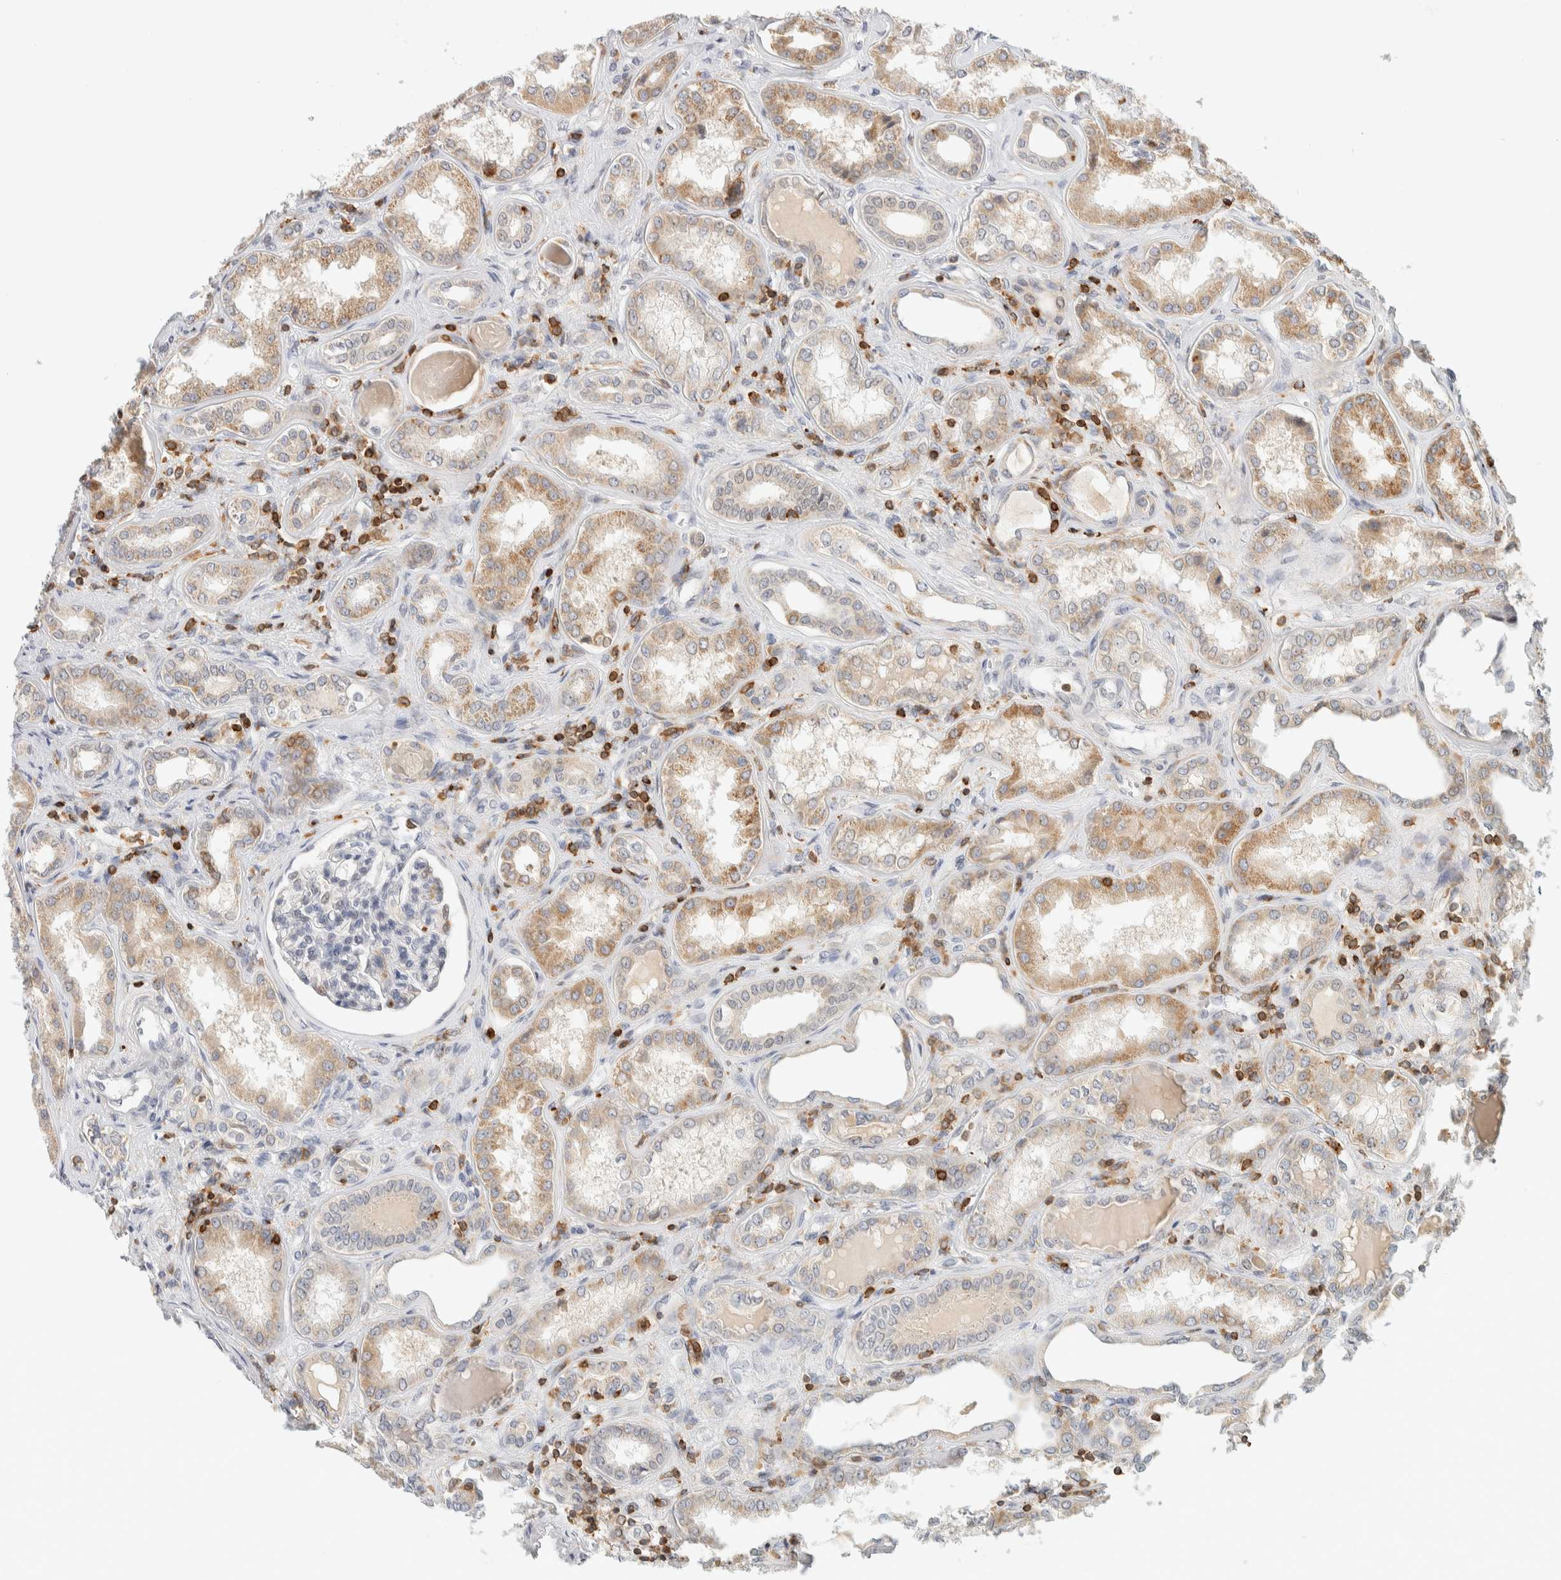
{"staining": {"intensity": "strong", "quantity": "<25%", "location": "cytoplasmic/membranous"}, "tissue": "kidney", "cell_type": "Cells in glomeruli", "image_type": "normal", "snomed": [{"axis": "morphology", "description": "Normal tissue, NOS"}, {"axis": "topography", "description": "Kidney"}], "caption": "Immunohistochemistry staining of unremarkable kidney, which displays medium levels of strong cytoplasmic/membranous positivity in approximately <25% of cells in glomeruli indicating strong cytoplasmic/membranous protein positivity. The staining was performed using DAB (brown) for protein detection and nuclei were counterstained in hematoxylin (blue).", "gene": "RUNDC1", "patient": {"sex": "female", "age": 56}}